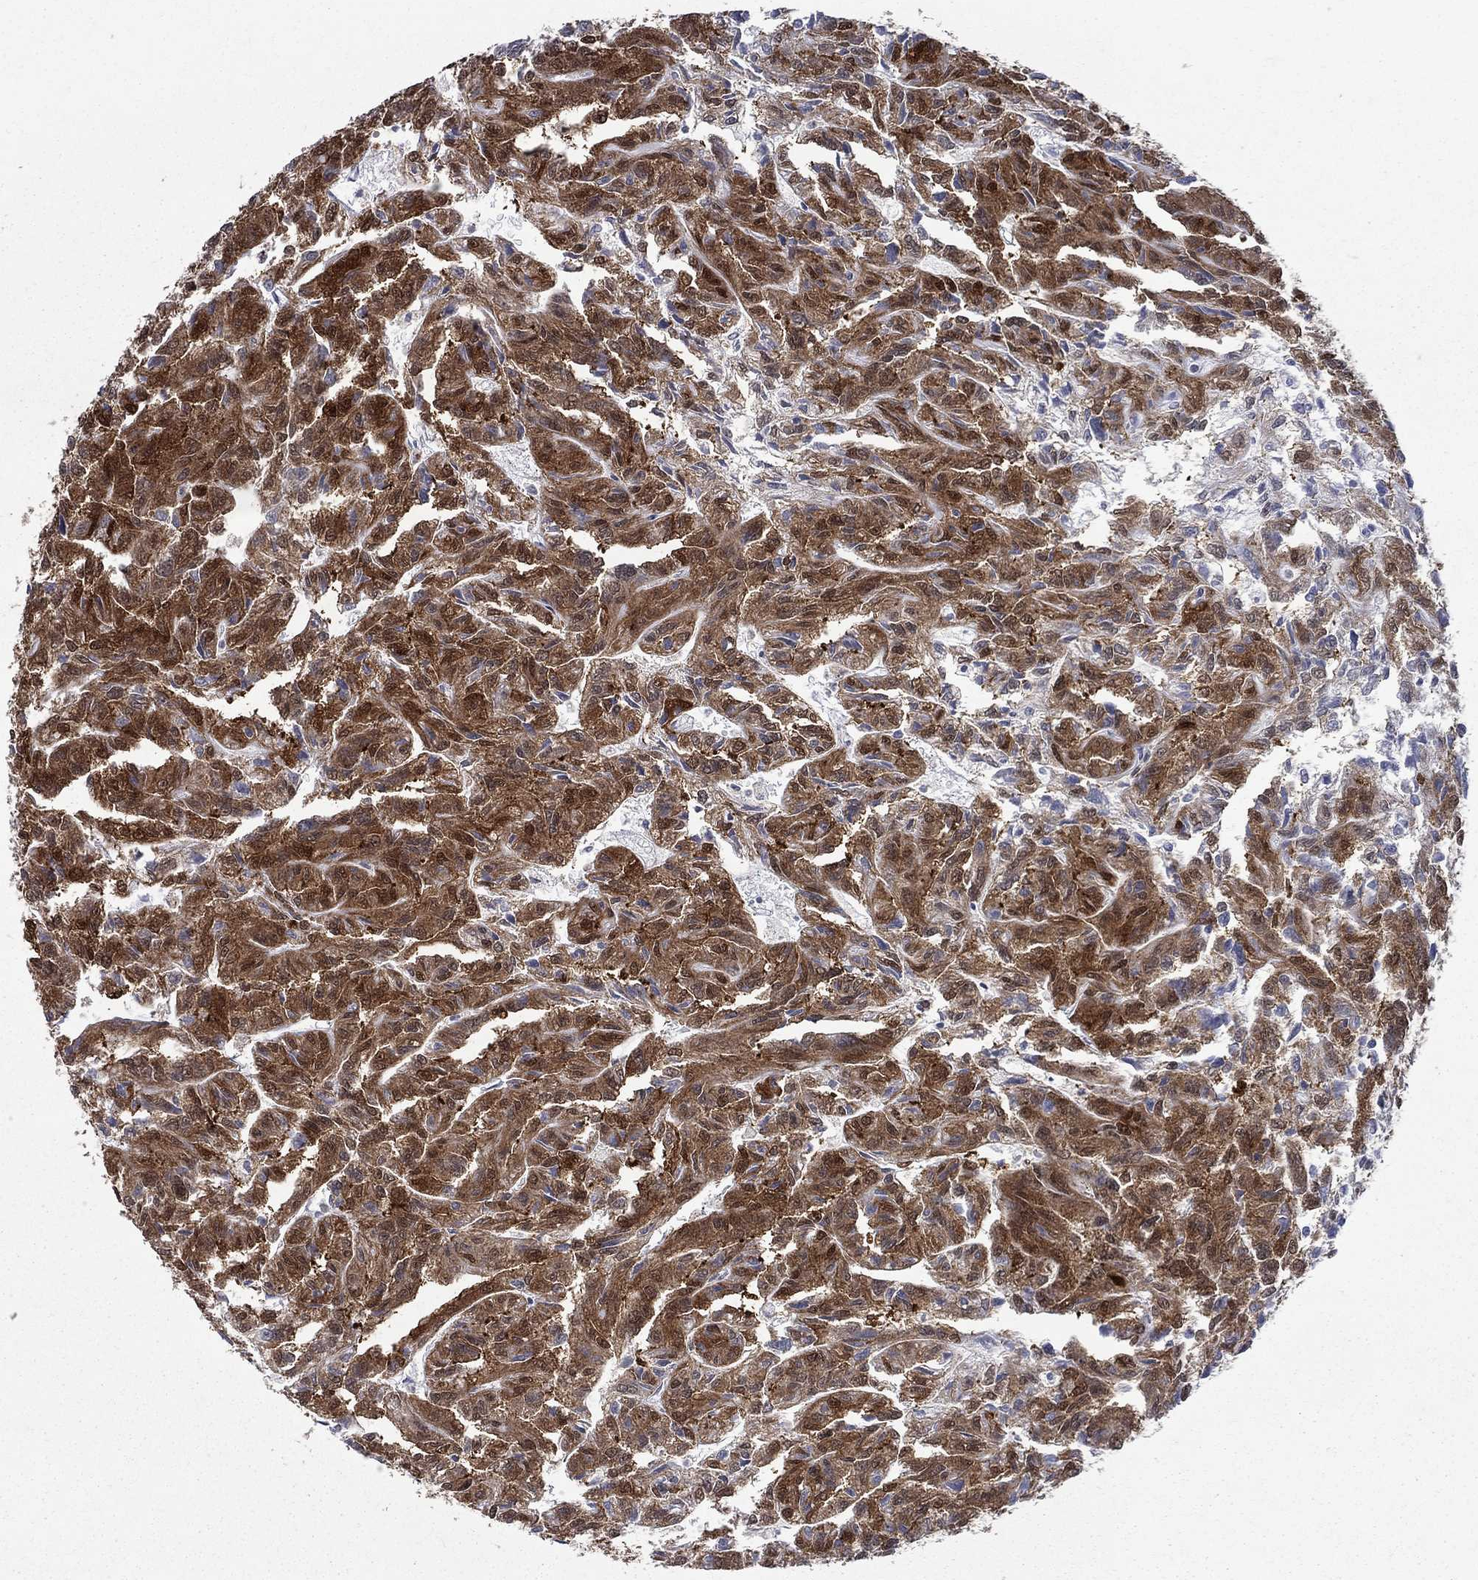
{"staining": {"intensity": "strong", "quantity": ">75%", "location": "cytoplasmic/membranous,nuclear"}, "tissue": "renal cancer", "cell_type": "Tumor cells", "image_type": "cancer", "snomed": [{"axis": "morphology", "description": "Adenocarcinoma, NOS"}, {"axis": "topography", "description": "Kidney"}], "caption": "Protein staining reveals strong cytoplasmic/membranous and nuclear staining in approximately >75% of tumor cells in renal cancer (adenocarcinoma).", "gene": "CBR1", "patient": {"sex": "male", "age": 79}}